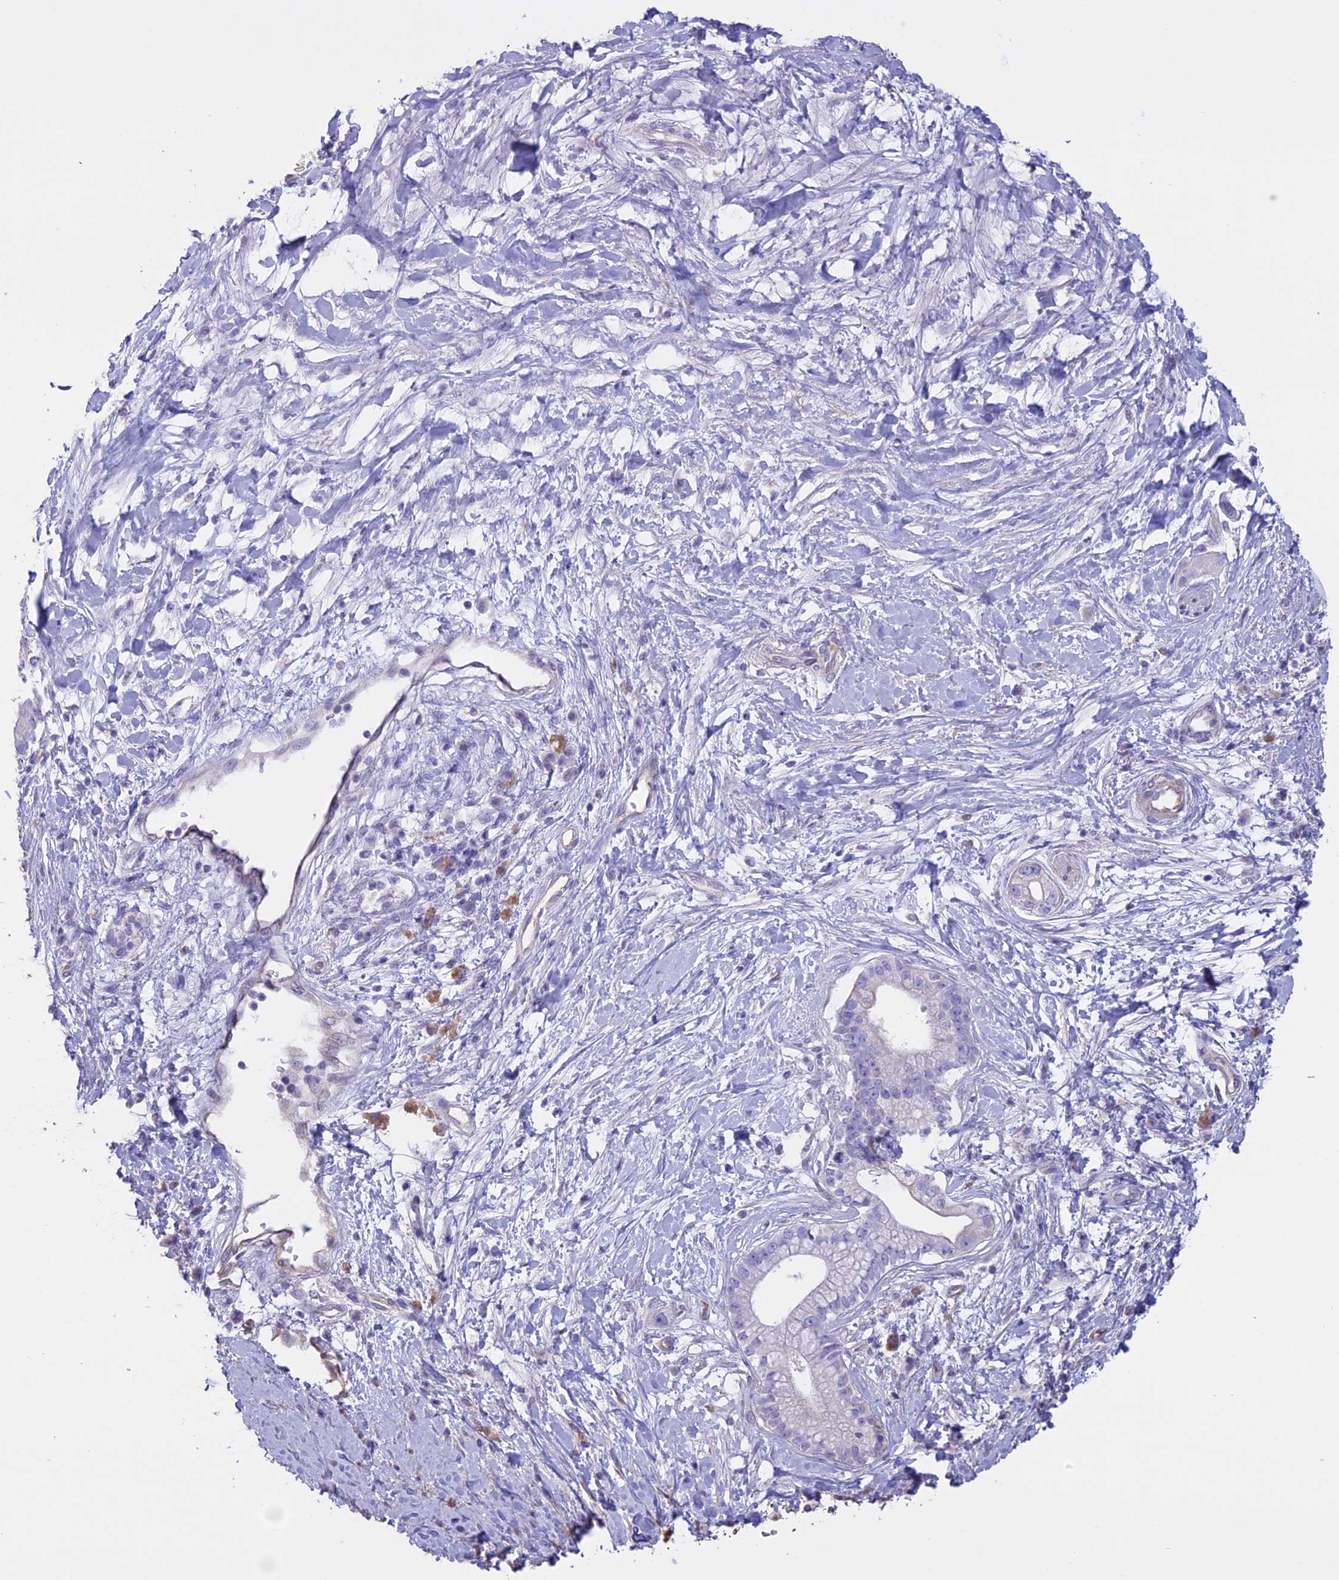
{"staining": {"intensity": "negative", "quantity": "none", "location": "none"}, "tissue": "pancreatic cancer", "cell_type": "Tumor cells", "image_type": "cancer", "snomed": [{"axis": "morphology", "description": "Adenocarcinoma, NOS"}, {"axis": "topography", "description": "Pancreas"}], "caption": "There is no significant staining in tumor cells of adenocarcinoma (pancreatic).", "gene": "CCDC148", "patient": {"sex": "male", "age": 68}}